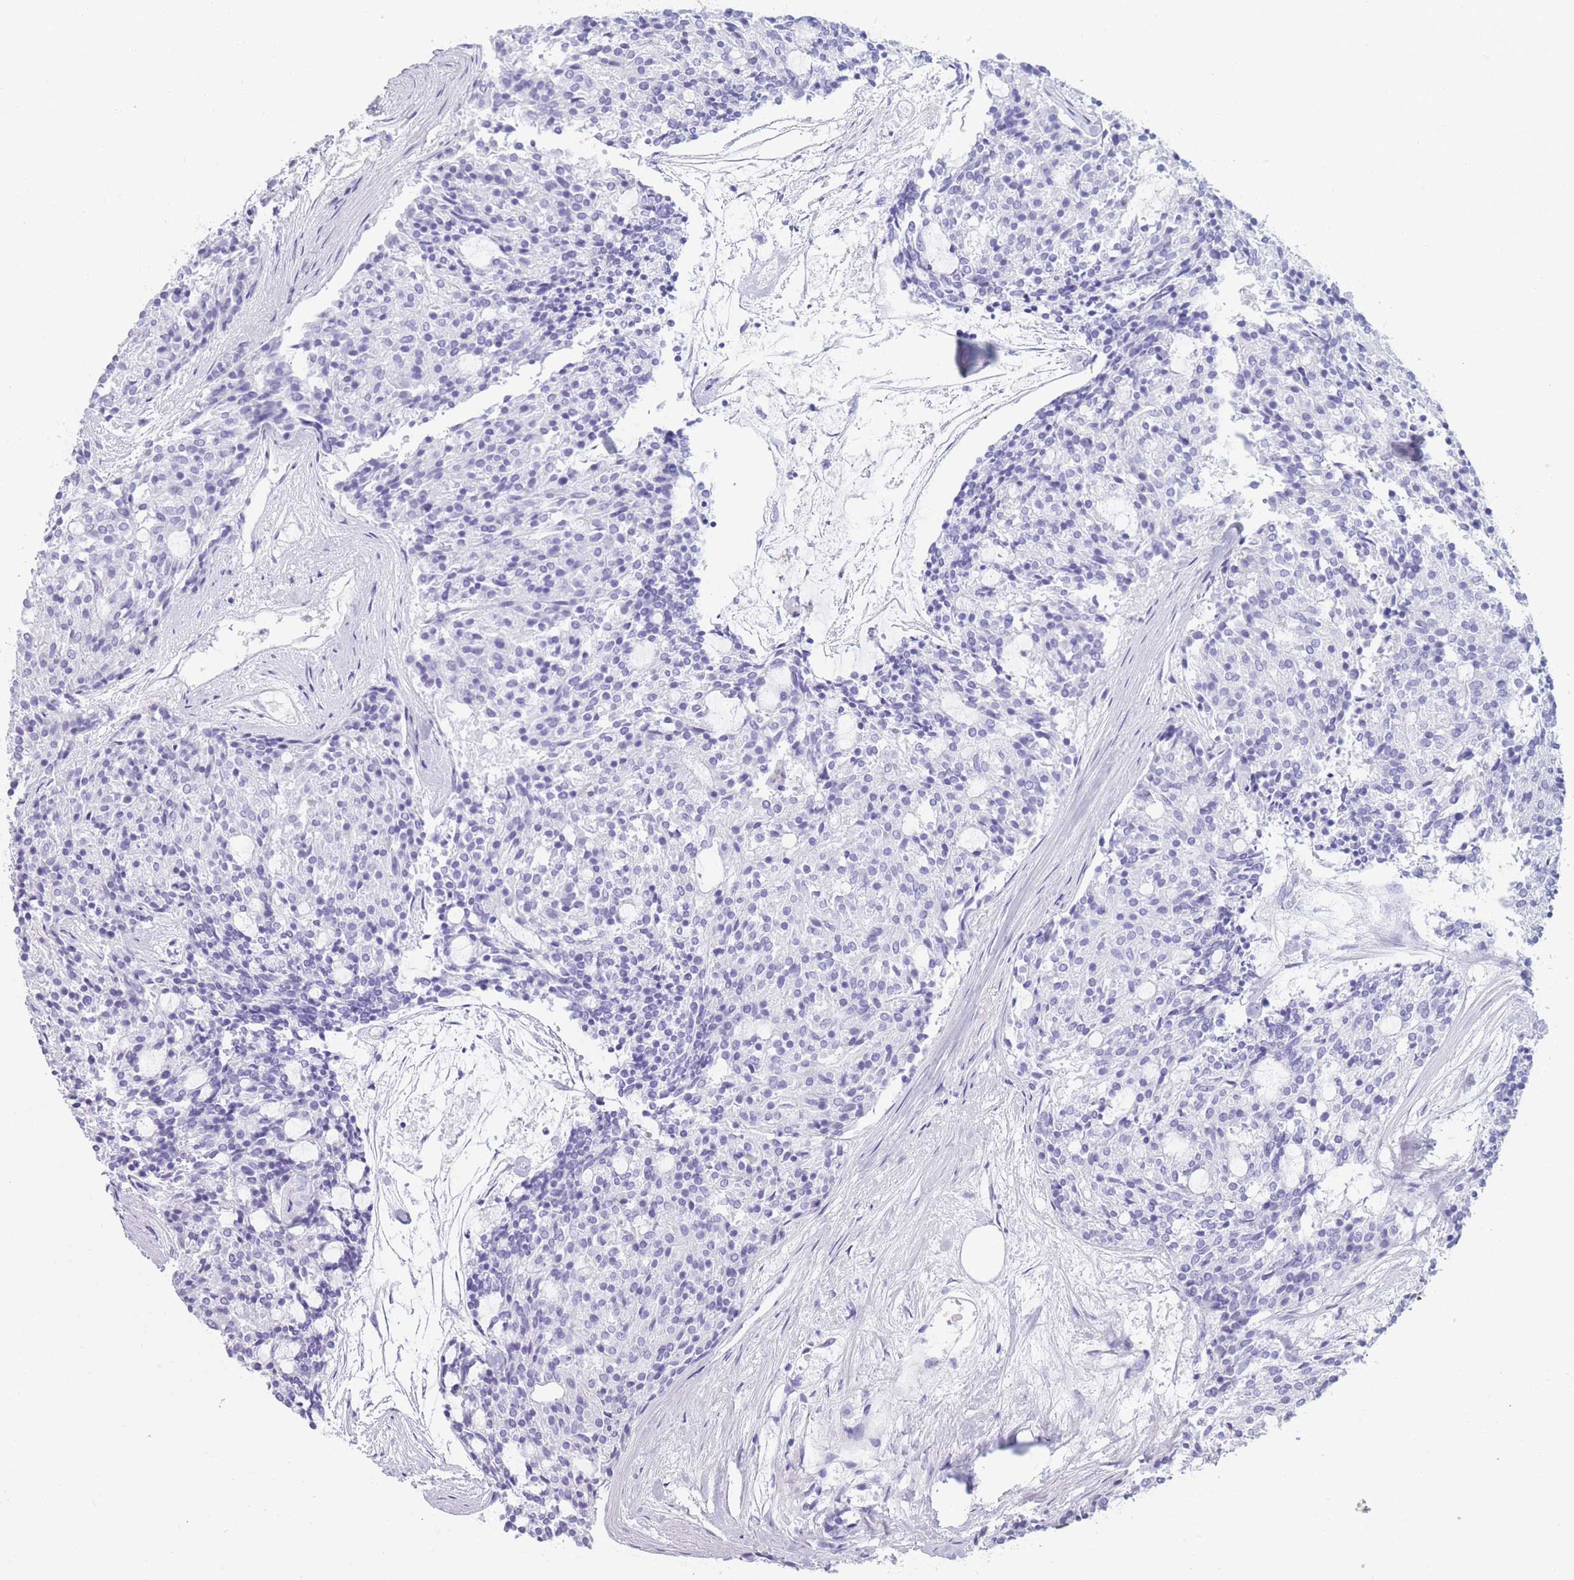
{"staining": {"intensity": "negative", "quantity": "none", "location": "none"}, "tissue": "carcinoid", "cell_type": "Tumor cells", "image_type": "cancer", "snomed": [{"axis": "morphology", "description": "Carcinoid, malignant, NOS"}, {"axis": "topography", "description": "Pancreas"}], "caption": "Tumor cells show no significant protein staining in carcinoid.", "gene": "TNFSF11", "patient": {"sex": "female", "age": 54}}